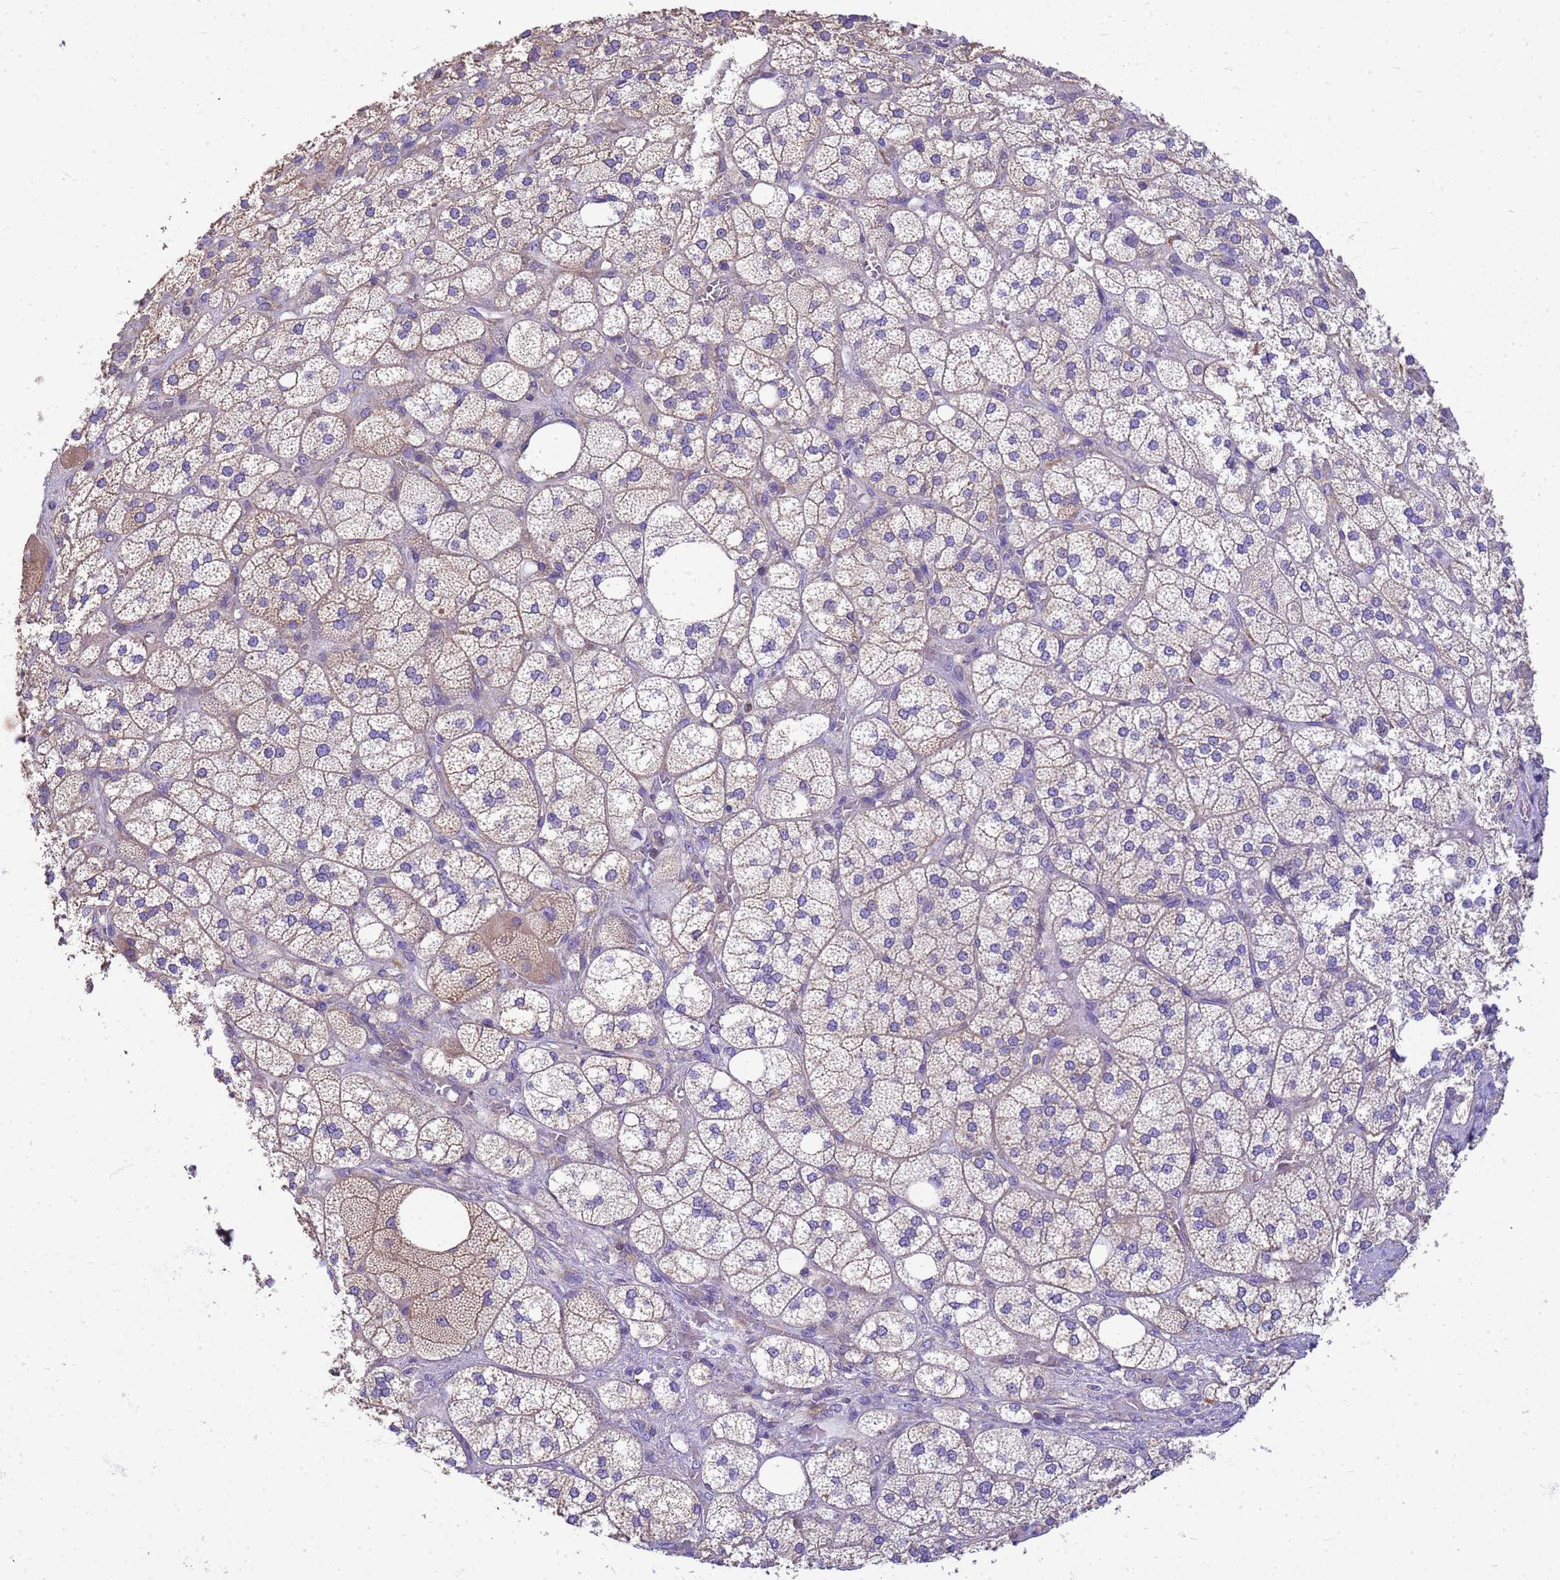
{"staining": {"intensity": "moderate", "quantity": "25%-75%", "location": "cytoplasmic/membranous"}, "tissue": "adrenal gland", "cell_type": "Glandular cells", "image_type": "normal", "snomed": [{"axis": "morphology", "description": "Normal tissue, NOS"}, {"axis": "topography", "description": "Adrenal gland"}], "caption": "Immunohistochemical staining of normal human adrenal gland displays 25%-75% levels of moderate cytoplasmic/membranous protein staining in approximately 25%-75% of glandular cells.", "gene": "ENSG00000198211", "patient": {"sex": "male", "age": 61}}